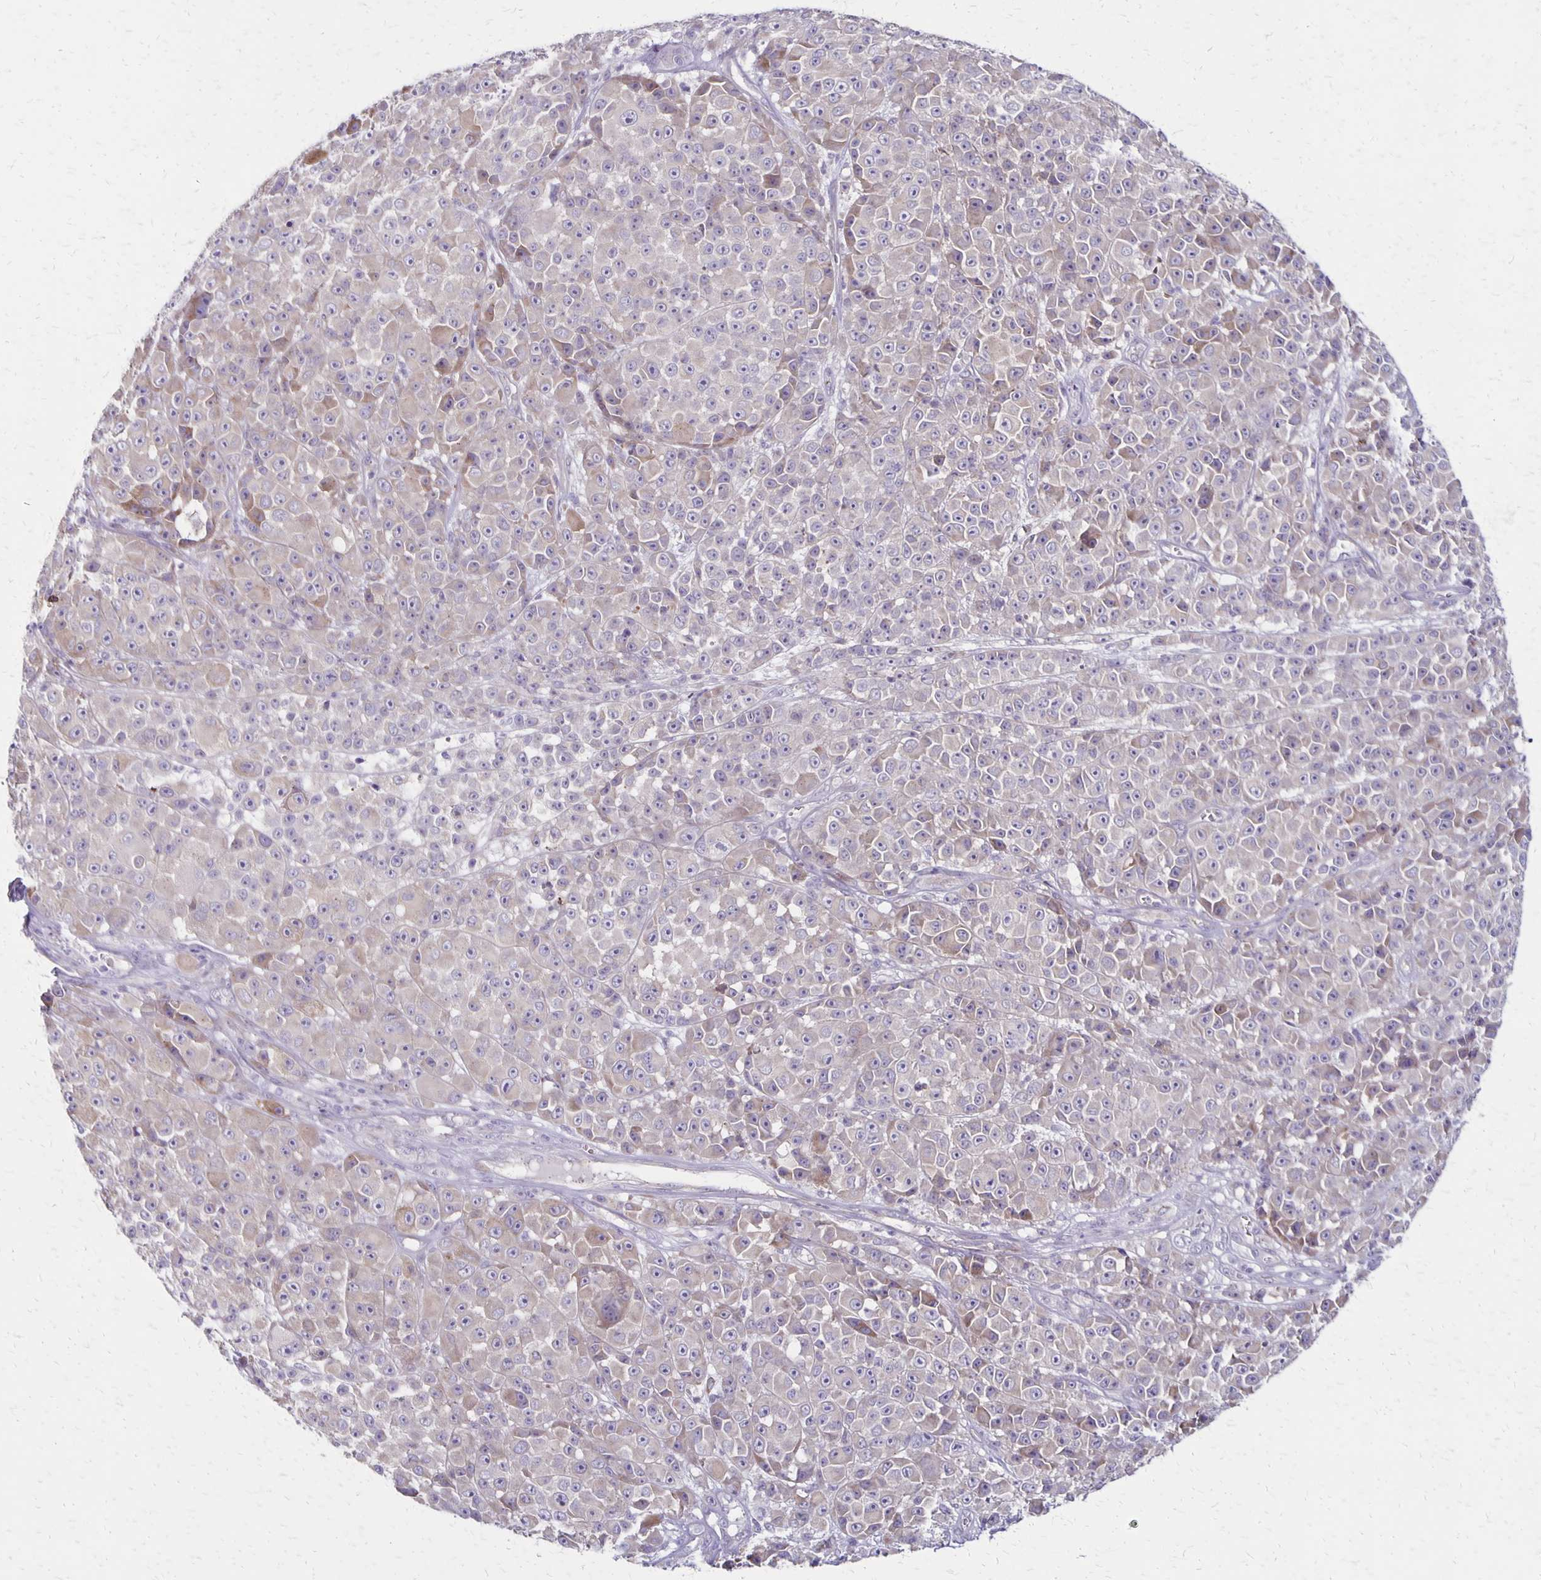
{"staining": {"intensity": "negative", "quantity": "none", "location": "none"}, "tissue": "melanoma", "cell_type": "Tumor cells", "image_type": "cancer", "snomed": [{"axis": "morphology", "description": "Malignant melanoma, NOS"}, {"axis": "topography", "description": "Skin"}, {"axis": "topography", "description": "Skin of back"}], "caption": "Tumor cells show no significant staining in melanoma.", "gene": "HOMER1", "patient": {"sex": "male", "age": 91}}